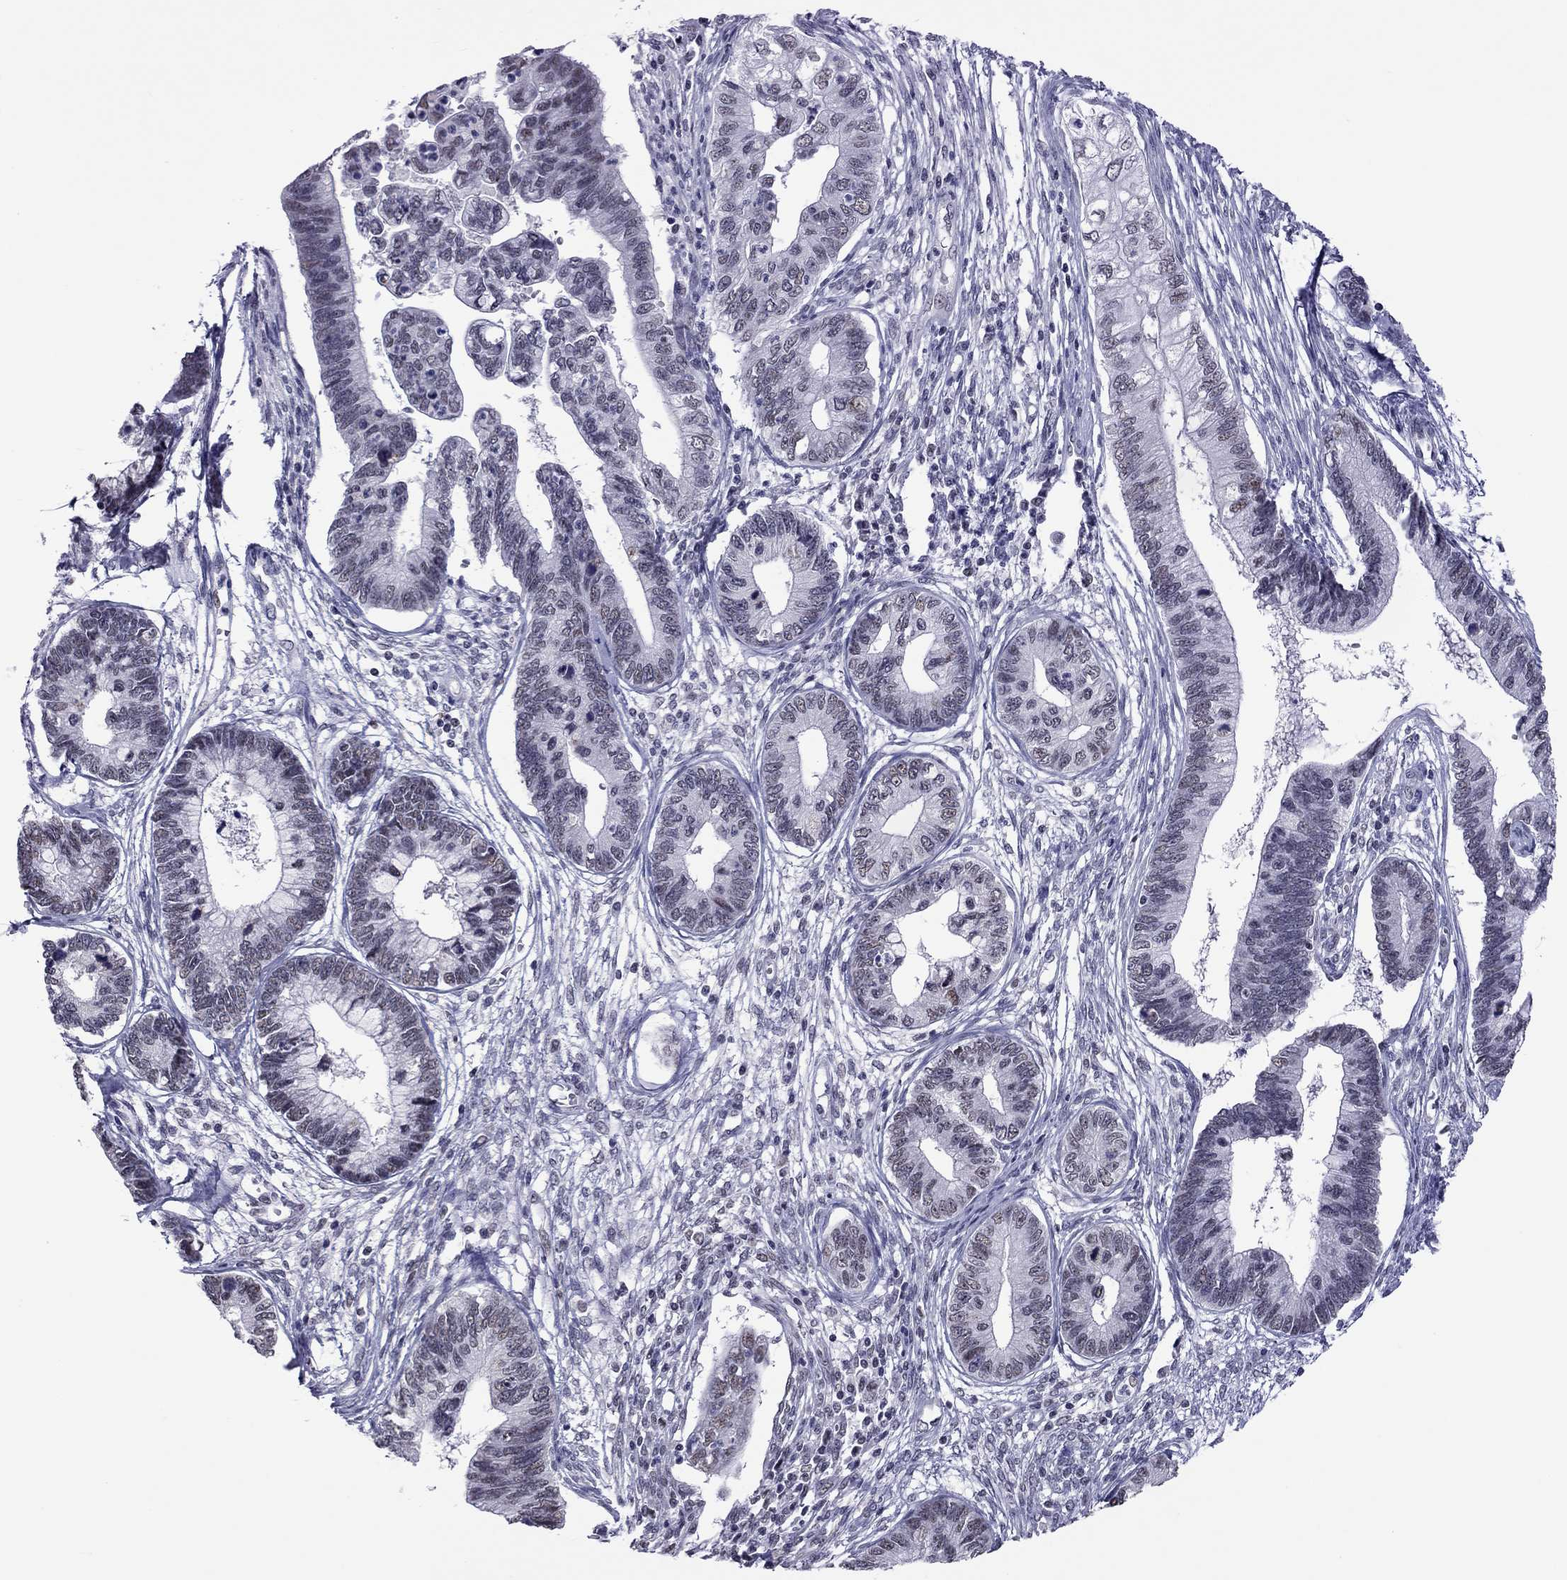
{"staining": {"intensity": "negative", "quantity": "none", "location": "none"}, "tissue": "cervical cancer", "cell_type": "Tumor cells", "image_type": "cancer", "snomed": [{"axis": "morphology", "description": "Adenocarcinoma, NOS"}, {"axis": "topography", "description": "Cervix"}], "caption": "Tumor cells show no significant protein expression in adenocarcinoma (cervical). Brightfield microscopy of immunohistochemistry (IHC) stained with DAB (brown) and hematoxylin (blue), captured at high magnification.", "gene": "PPP1R3A", "patient": {"sex": "female", "age": 44}}